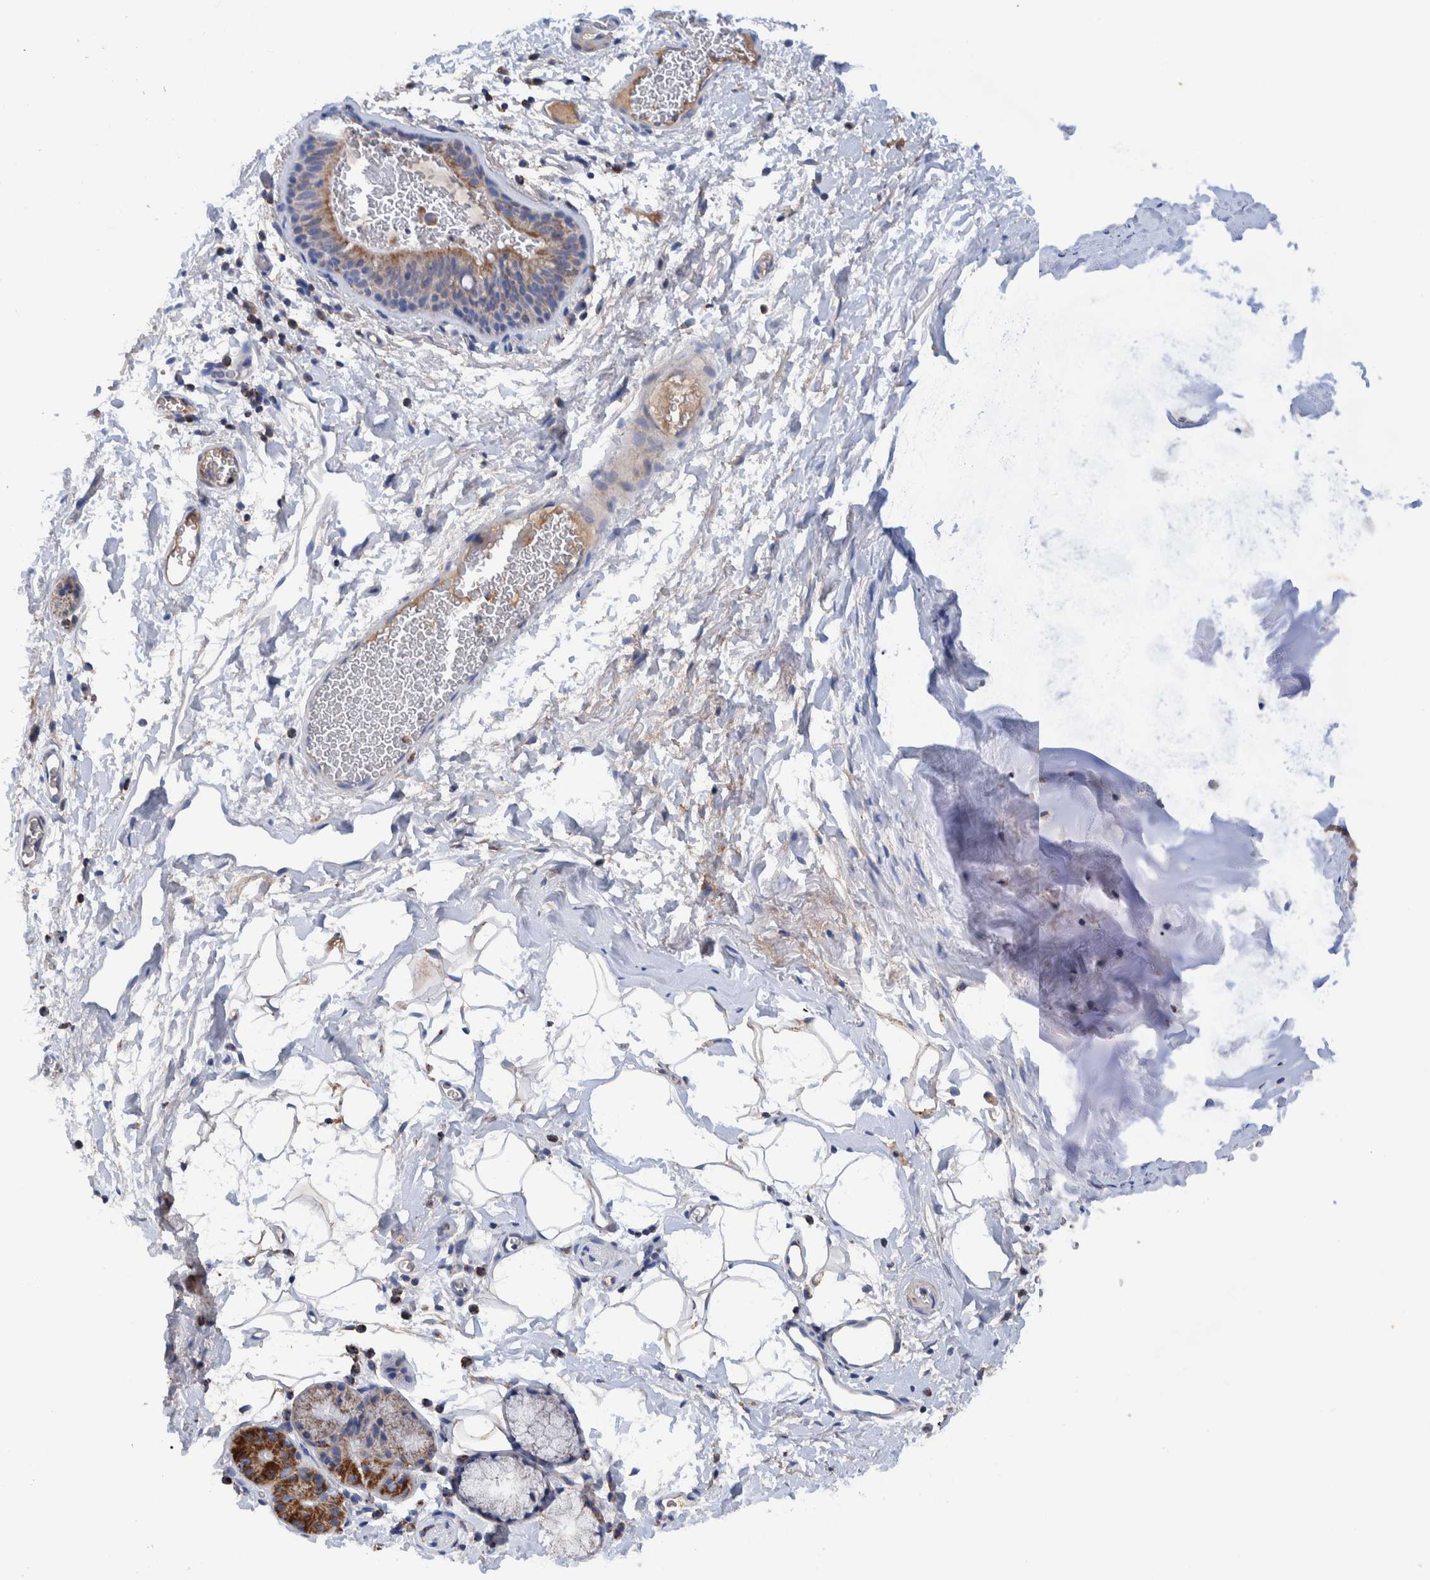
{"staining": {"intensity": "moderate", "quantity": ">75%", "location": "cytoplasmic/membranous"}, "tissue": "bronchus", "cell_type": "Respiratory epithelial cells", "image_type": "normal", "snomed": [{"axis": "morphology", "description": "Normal tissue, NOS"}, {"axis": "topography", "description": "Cartilage tissue"}, {"axis": "topography", "description": "Bronchus"}], "caption": "Bronchus stained with a brown dye reveals moderate cytoplasmic/membranous positive staining in about >75% of respiratory epithelial cells.", "gene": "DECR1", "patient": {"sex": "female", "age": 53}}